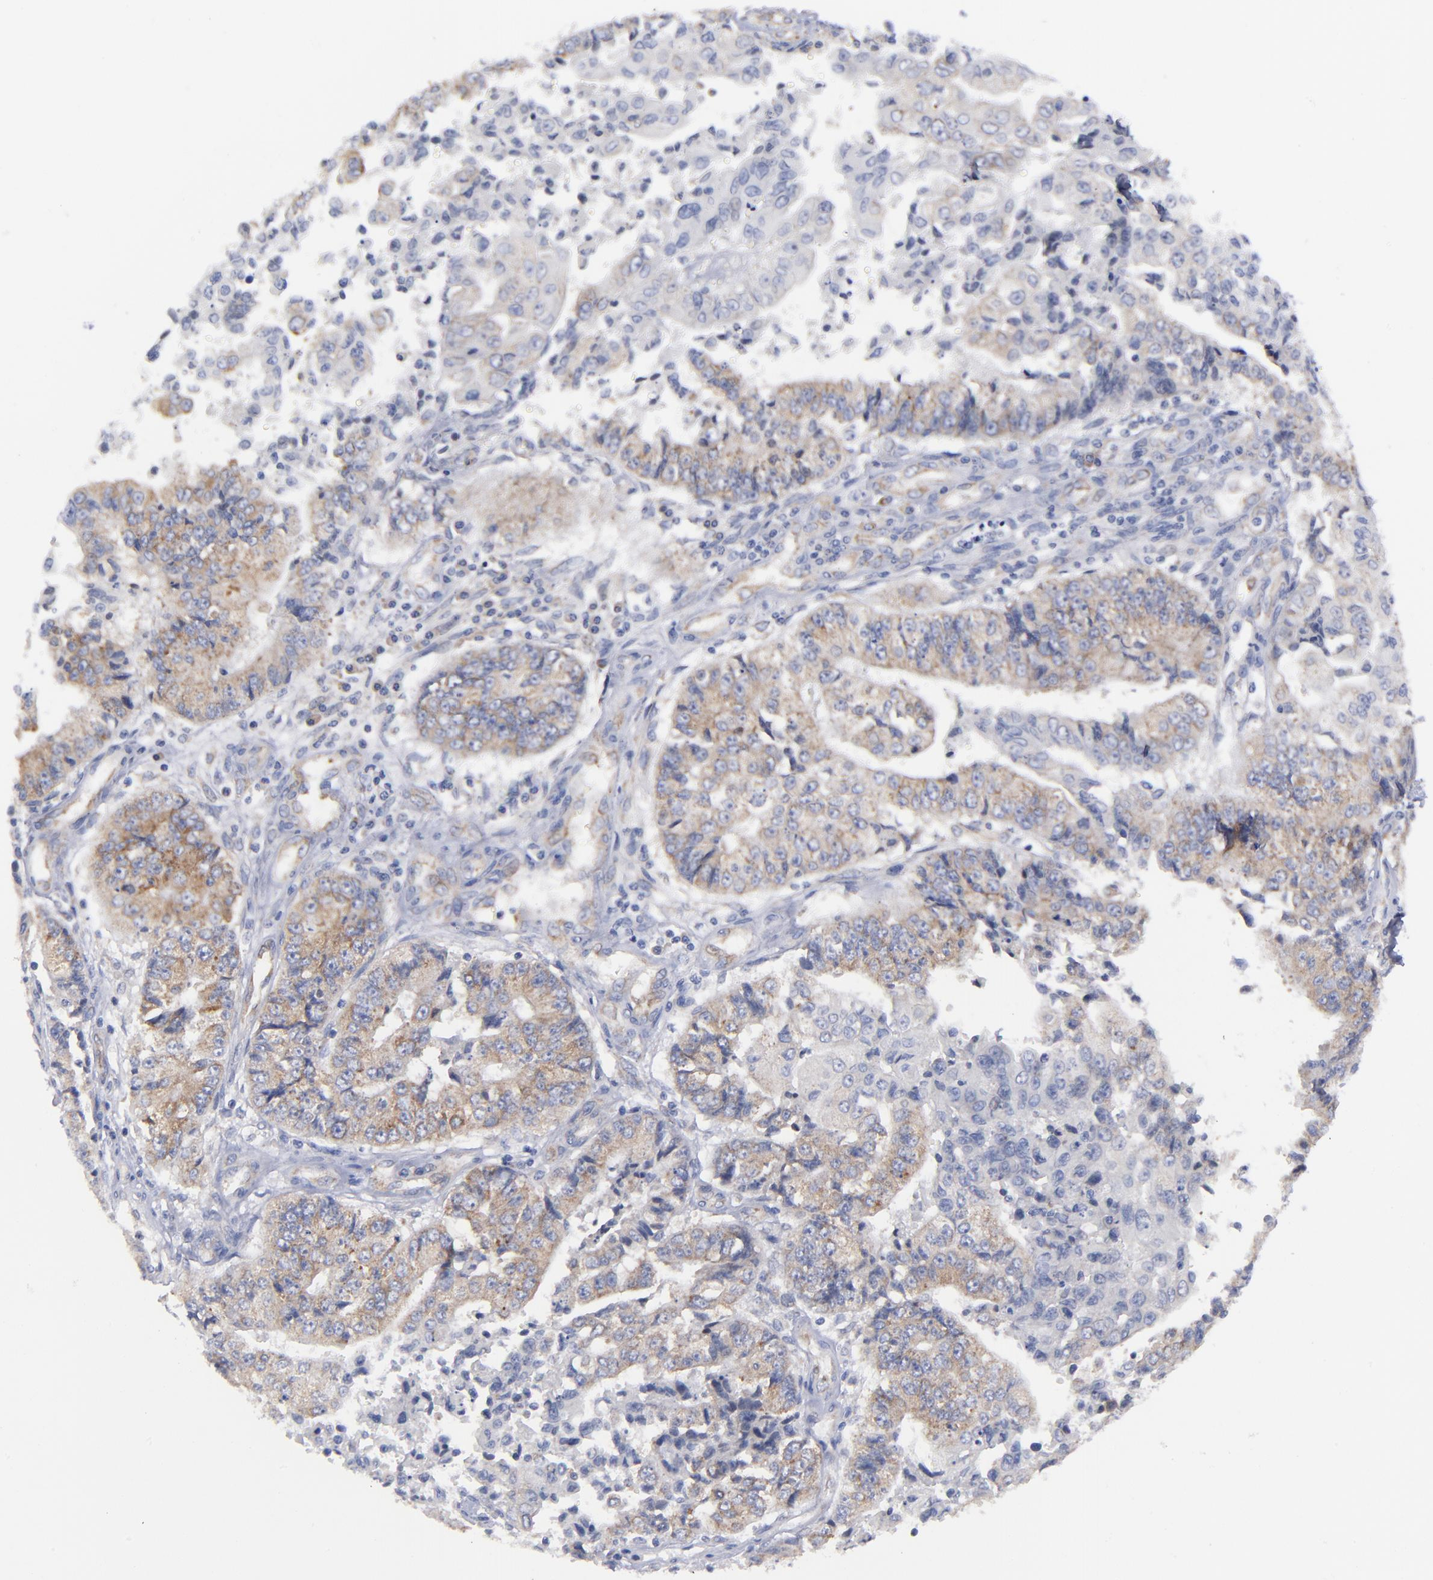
{"staining": {"intensity": "moderate", "quantity": "25%-75%", "location": "cytoplasmic/membranous"}, "tissue": "endometrial cancer", "cell_type": "Tumor cells", "image_type": "cancer", "snomed": [{"axis": "morphology", "description": "Adenocarcinoma, NOS"}, {"axis": "topography", "description": "Endometrium"}], "caption": "Brown immunohistochemical staining in human endometrial cancer (adenocarcinoma) displays moderate cytoplasmic/membranous expression in approximately 25%-75% of tumor cells.", "gene": "EIF2AK2", "patient": {"sex": "female", "age": 75}}